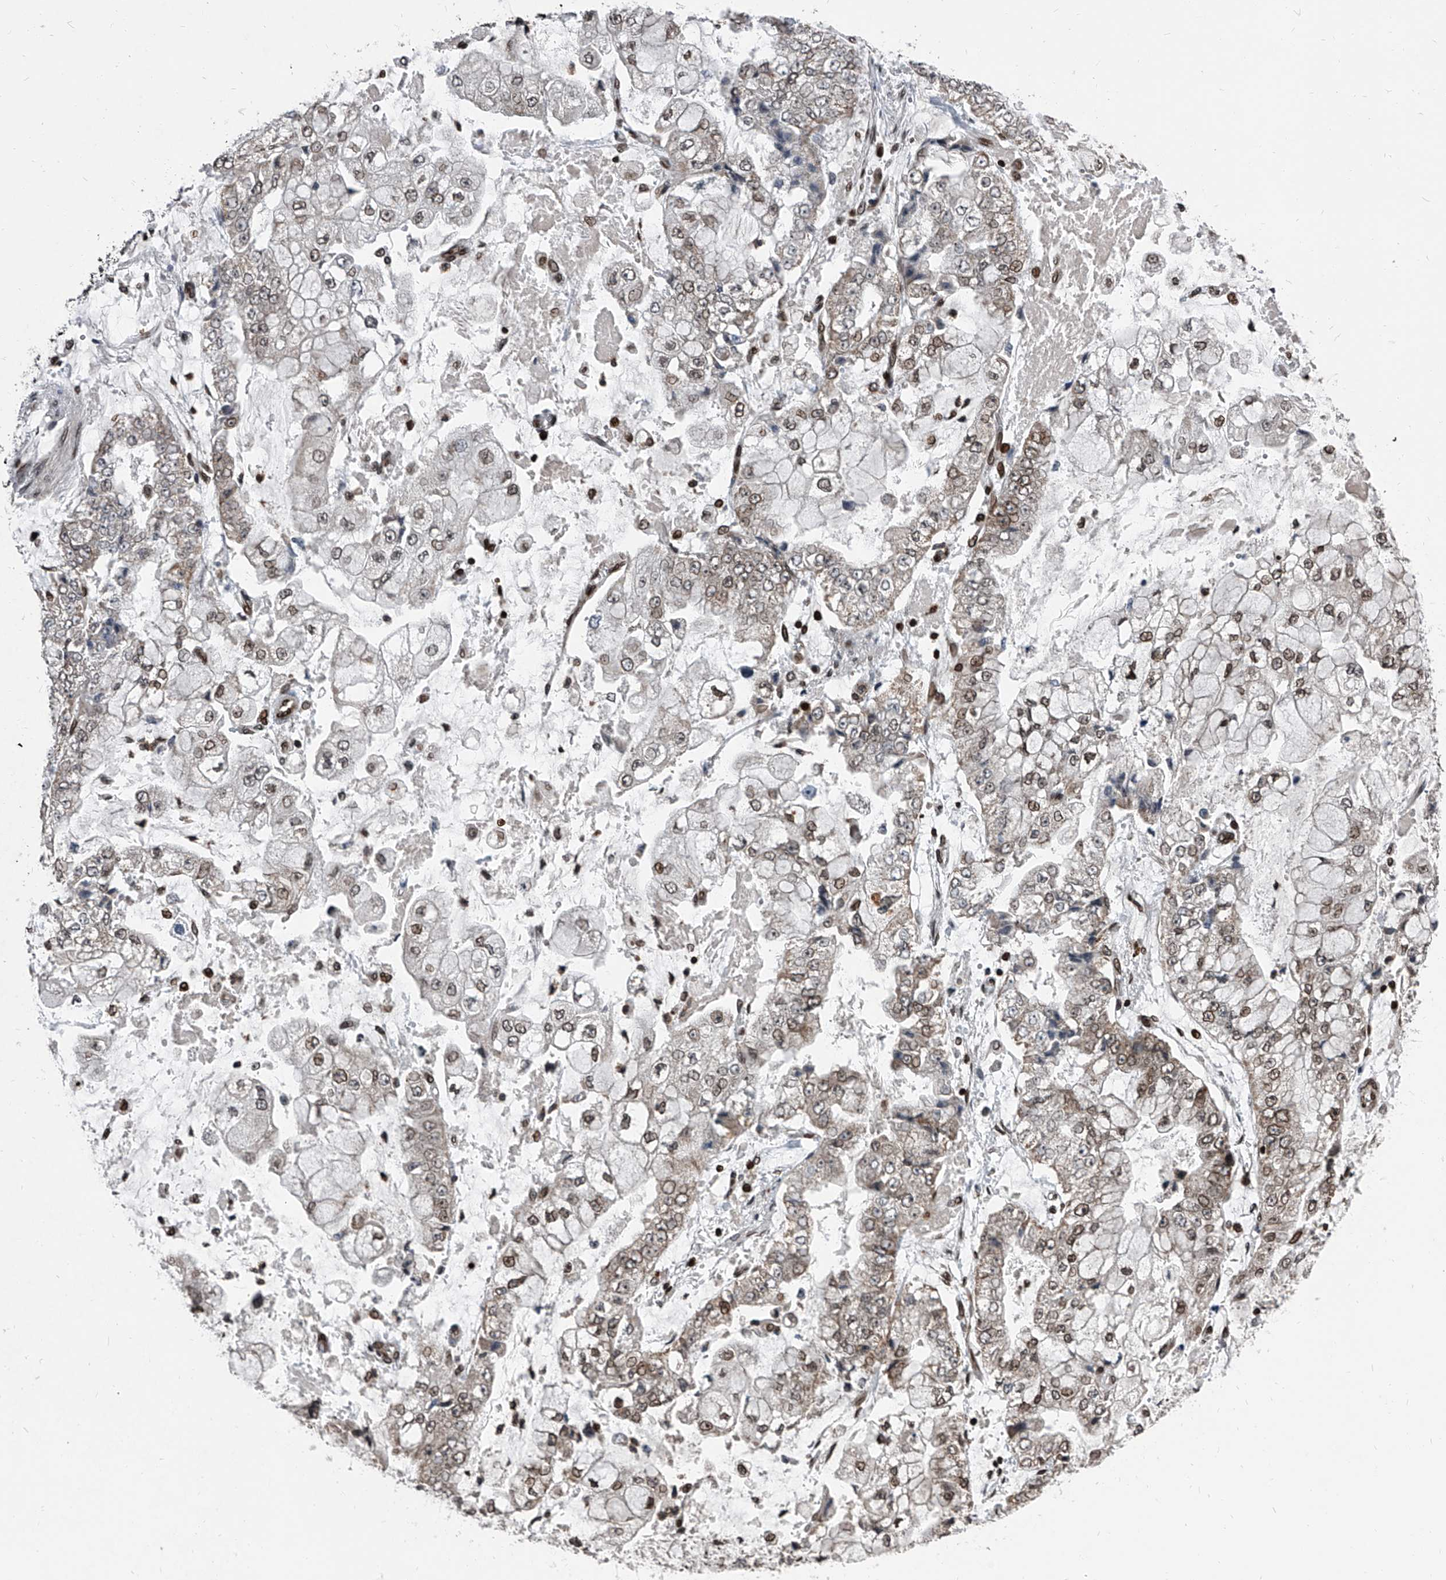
{"staining": {"intensity": "weak", "quantity": "25%-75%", "location": "cytoplasmic/membranous,nuclear"}, "tissue": "stomach cancer", "cell_type": "Tumor cells", "image_type": "cancer", "snomed": [{"axis": "morphology", "description": "Adenocarcinoma, NOS"}, {"axis": "topography", "description": "Stomach"}], "caption": "IHC staining of stomach adenocarcinoma, which demonstrates low levels of weak cytoplasmic/membranous and nuclear expression in about 25%-75% of tumor cells indicating weak cytoplasmic/membranous and nuclear protein staining. The staining was performed using DAB (3,3'-diaminobenzidine) (brown) for protein detection and nuclei were counterstained in hematoxylin (blue).", "gene": "PHF20", "patient": {"sex": "male", "age": 76}}